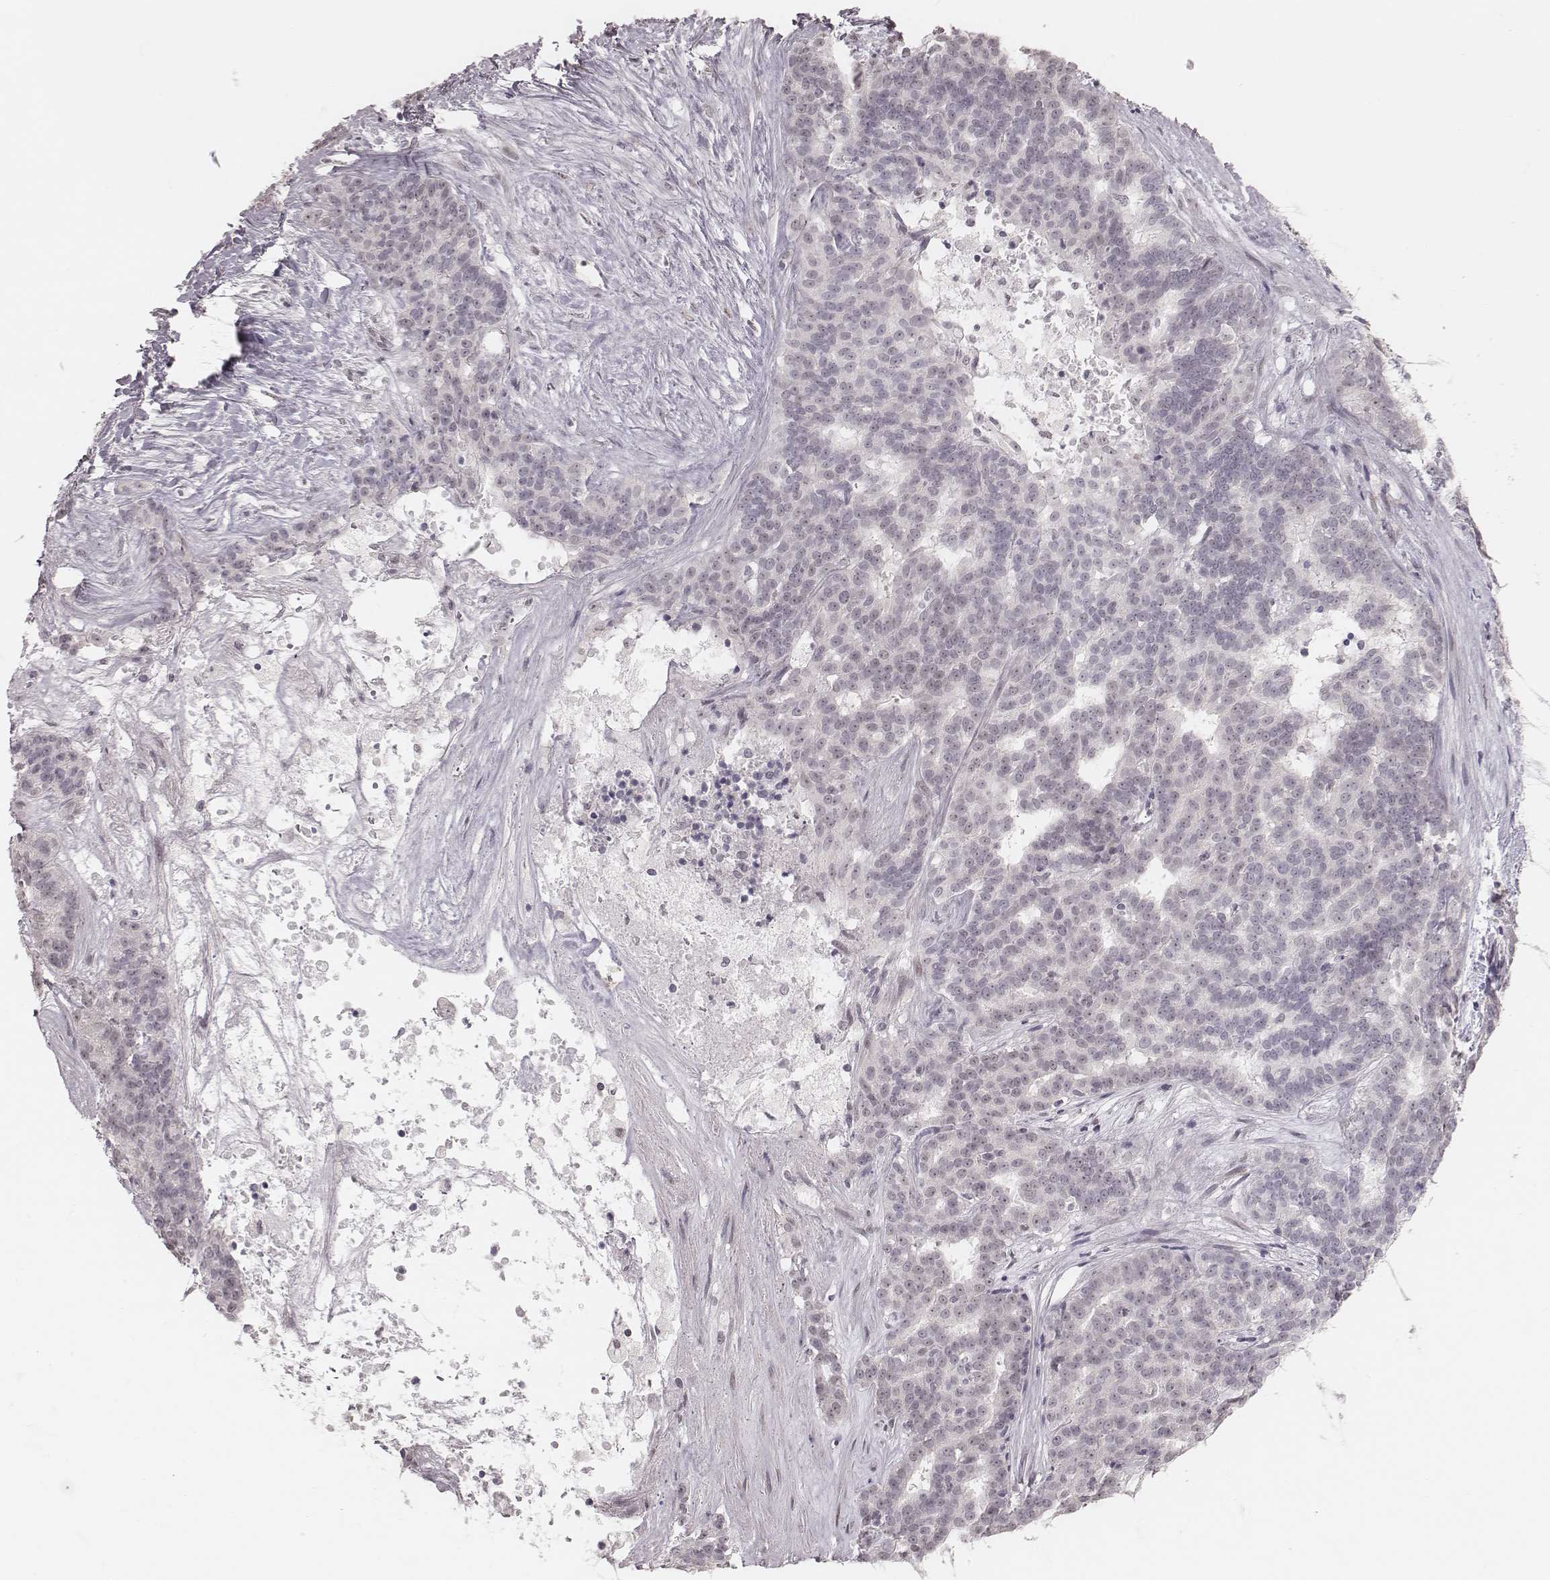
{"staining": {"intensity": "negative", "quantity": "none", "location": "none"}, "tissue": "liver cancer", "cell_type": "Tumor cells", "image_type": "cancer", "snomed": [{"axis": "morphology", "description": "Cholangiocarcinoma"}, {"axis": "topography", "description": "Liver"}], "caption": "Micrograph shows no significant protein staining in tumor cells of liver cancer (cholangiocarcinoma).", "gene": "RPGRIP1", "patient": {"sex": "female", "age": 47}}